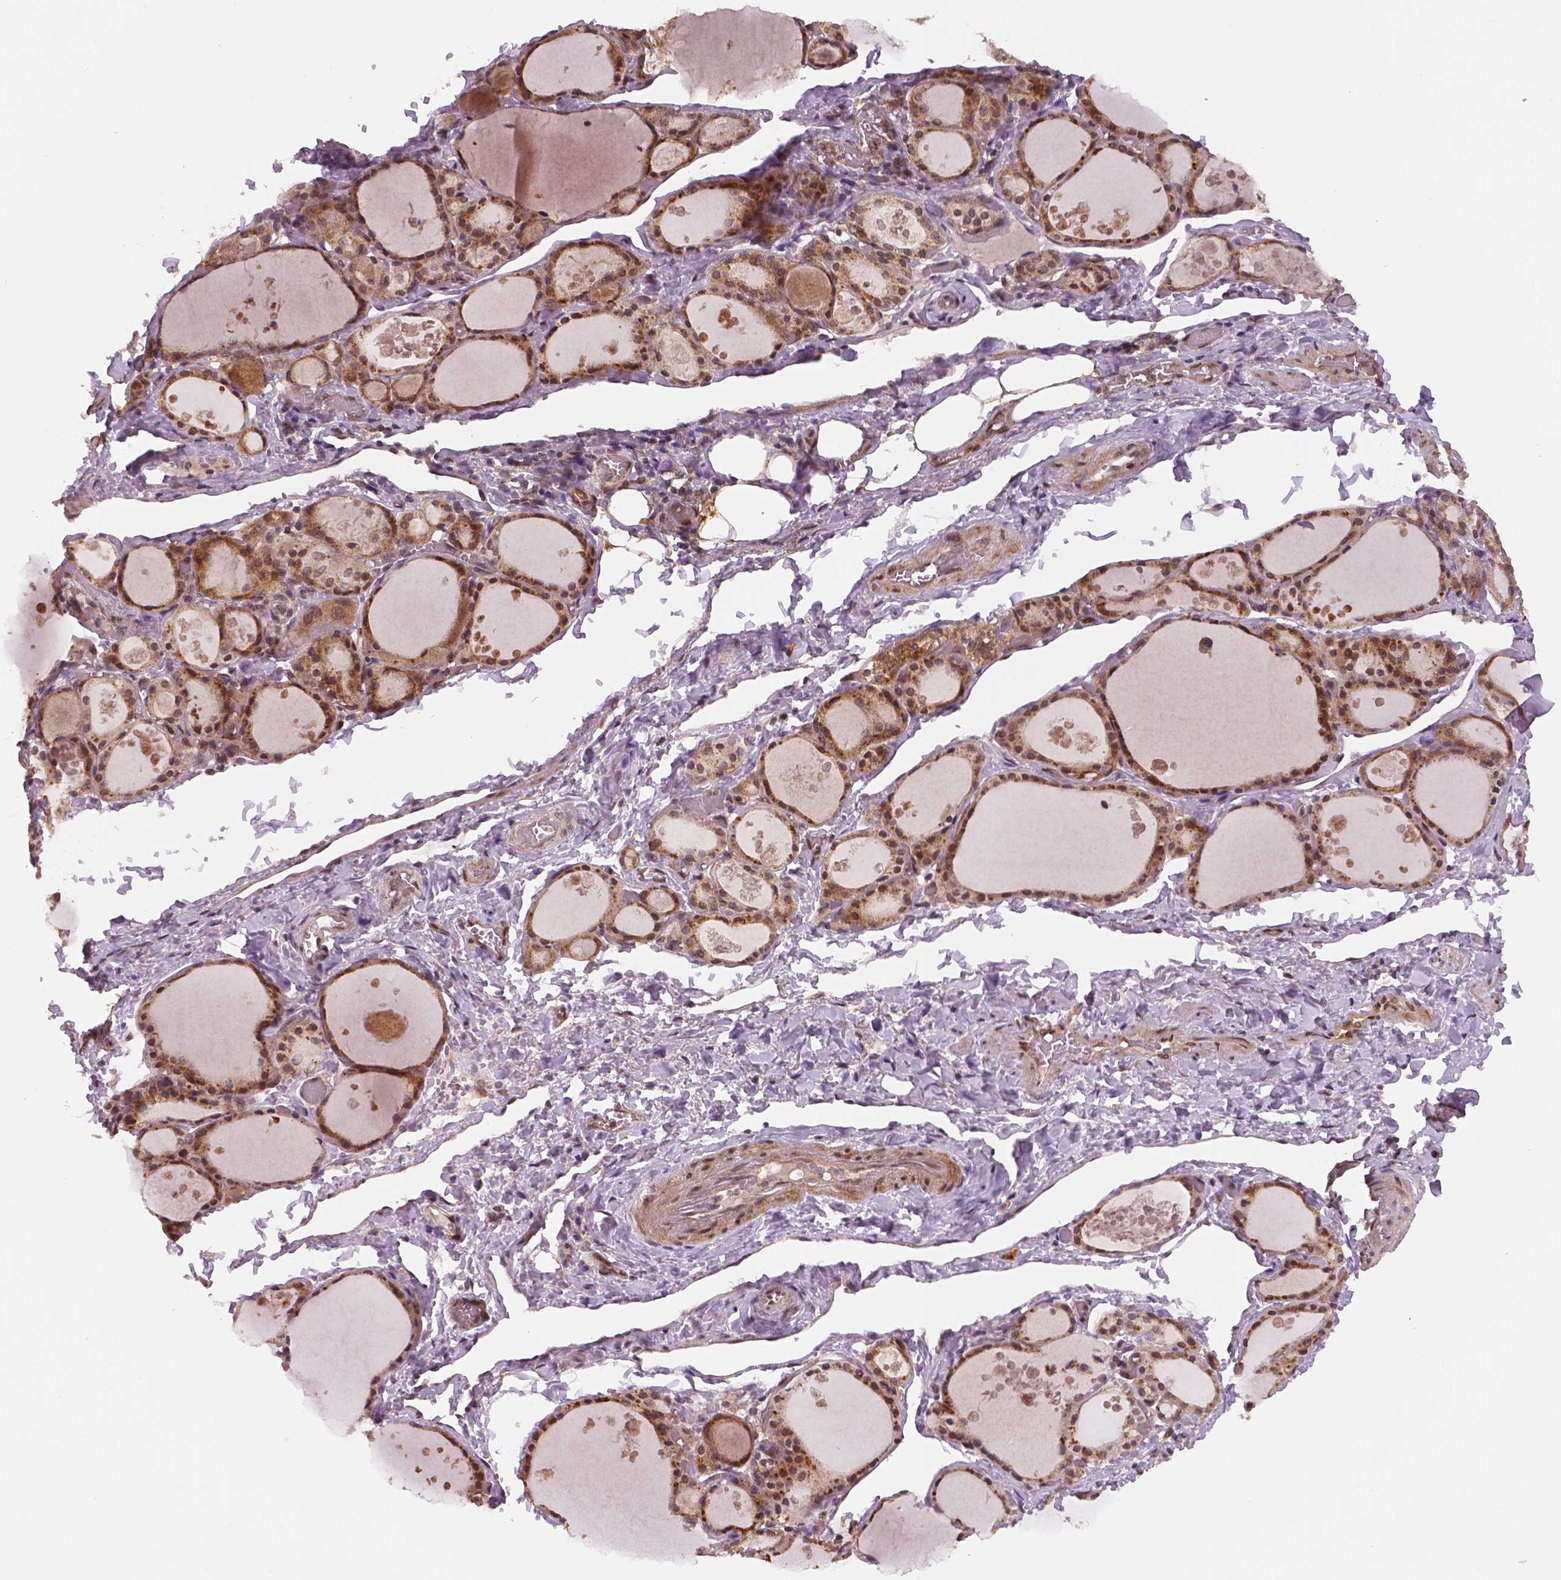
{"staining": {"intensity": "moderate", "quantity": ">75%", "location": "cytoplasmic/membranous,nuclear"}, "tissue": "thyroid gland", "cell_type": "Glandular cells", "image_type": "normal", "snomed": [{"axis": "morphology", "description": "Normal tissue, NOS"}, {"axis": "topography", "description": "Thyroid gland"}], "caption": "Immunohistochemistry photomicrograph of normal human thyroid gland stained for a protein (brown), which shows medium levels of moderate cytoplasmic/membranous,nuclear positivity in about >75% of glandular cells.", "gene": "STAT3", "patient": {"sex": "male", "age": 68}}